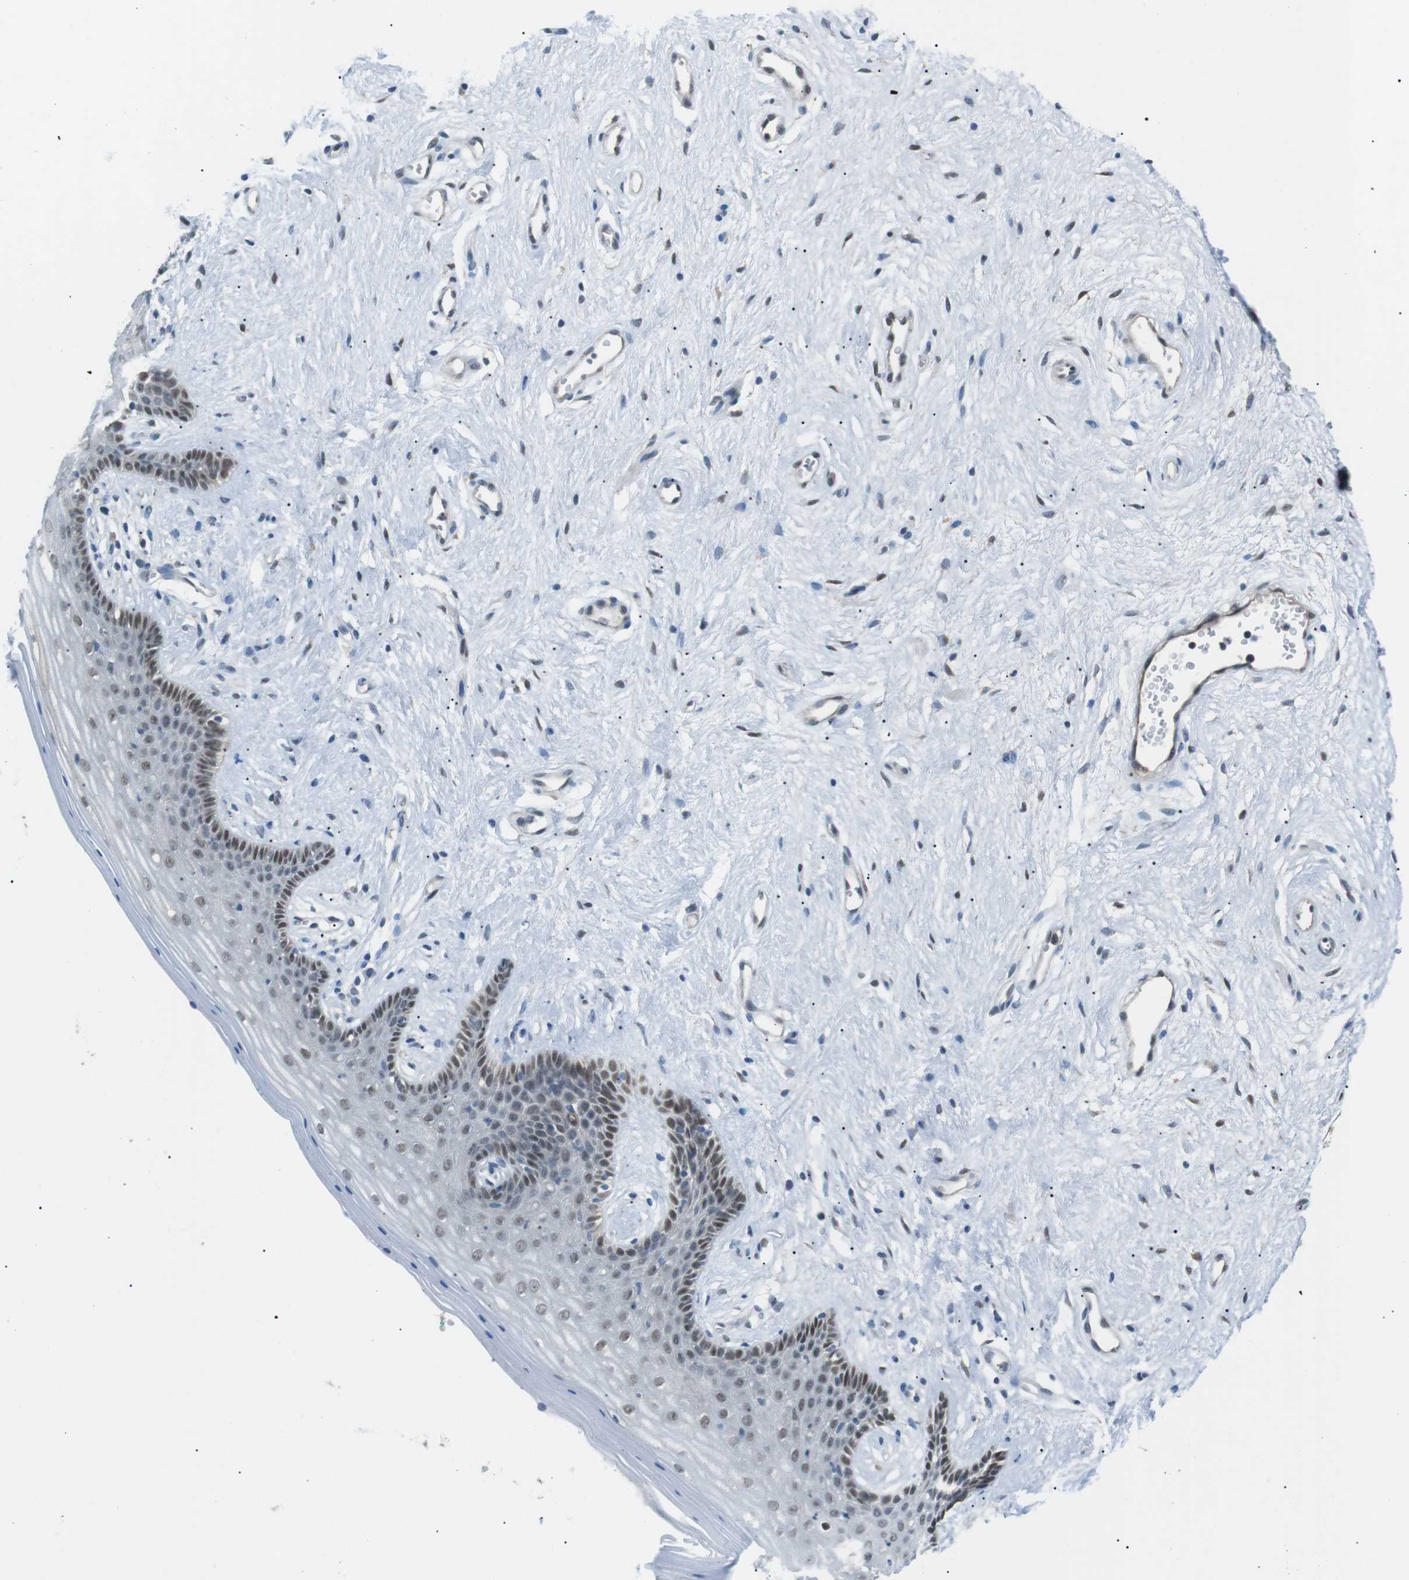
{"staining": {"intensity": "moderate", "quantity": "25%-75%", "location": "nuclear"}, "tissue": "vagina", "cell_type": "Squamous epithelial cells", "image_type": "normal", "snomed": [{"axis": "morphology", "description": "Normal tissue, NOS"}, {"axis": "topography", "description": "Vagina"}], "caption": "Moderate nuclear expression is seen in approximately 25%-75% of squamous epithelial cells in normal vagina.", "gene": "SRPK2", "patient": {"sex": "female", "age": 44}}